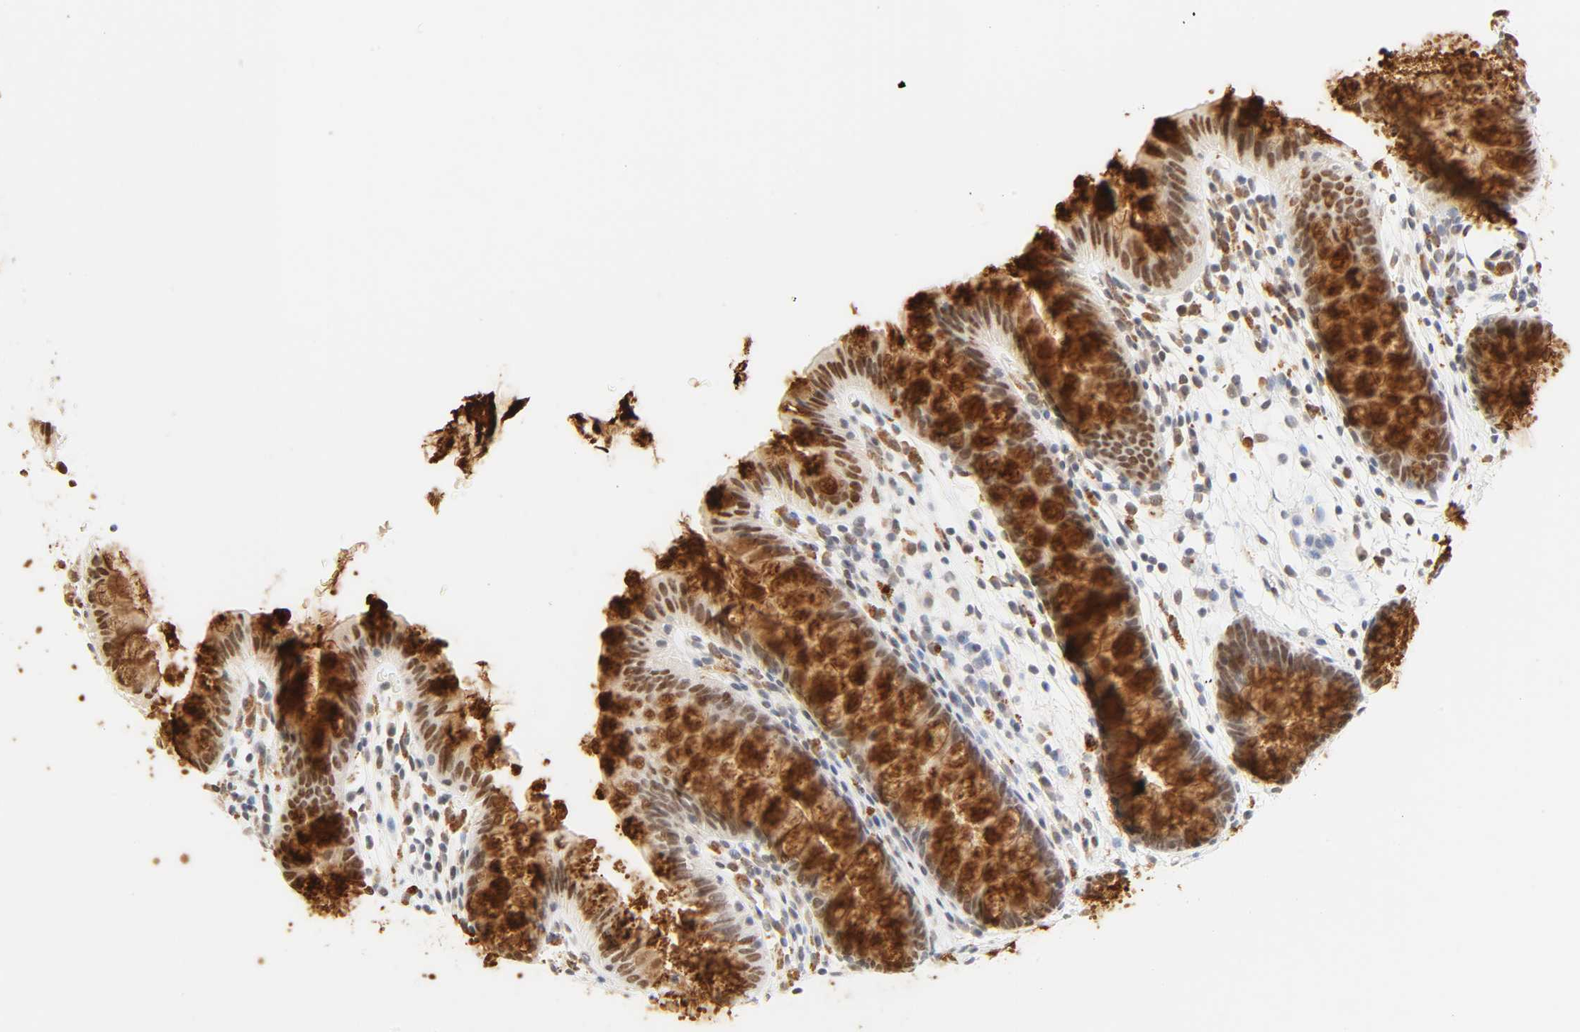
{"staining": {"intensity": "weak", "quantity": ">75%", "location": "nuclear"}, "tissue": "colon", "cell_type": "Endothelial cells", "image_type": "normal", "snomed": [{"axis": "morphology", "description": "Normal tissue, NOS"}, {"axis": "topography", "description": "Smooth muscle"}, {"axis": "topography", "description": "Colon"}], "caption": "Colon stained with DAB IHC demonstrates low levels of weak nuclear expression in approximately >75% of endothelial cells. The staining is performed using DAB (3,3'-diaminobenzidine) brown chromogen to label protein expression. The nuclei are counter-stained blue using hematoxylin.", "gene": "DAZAP1", "patient": {"sex": "male", "age": 67}}